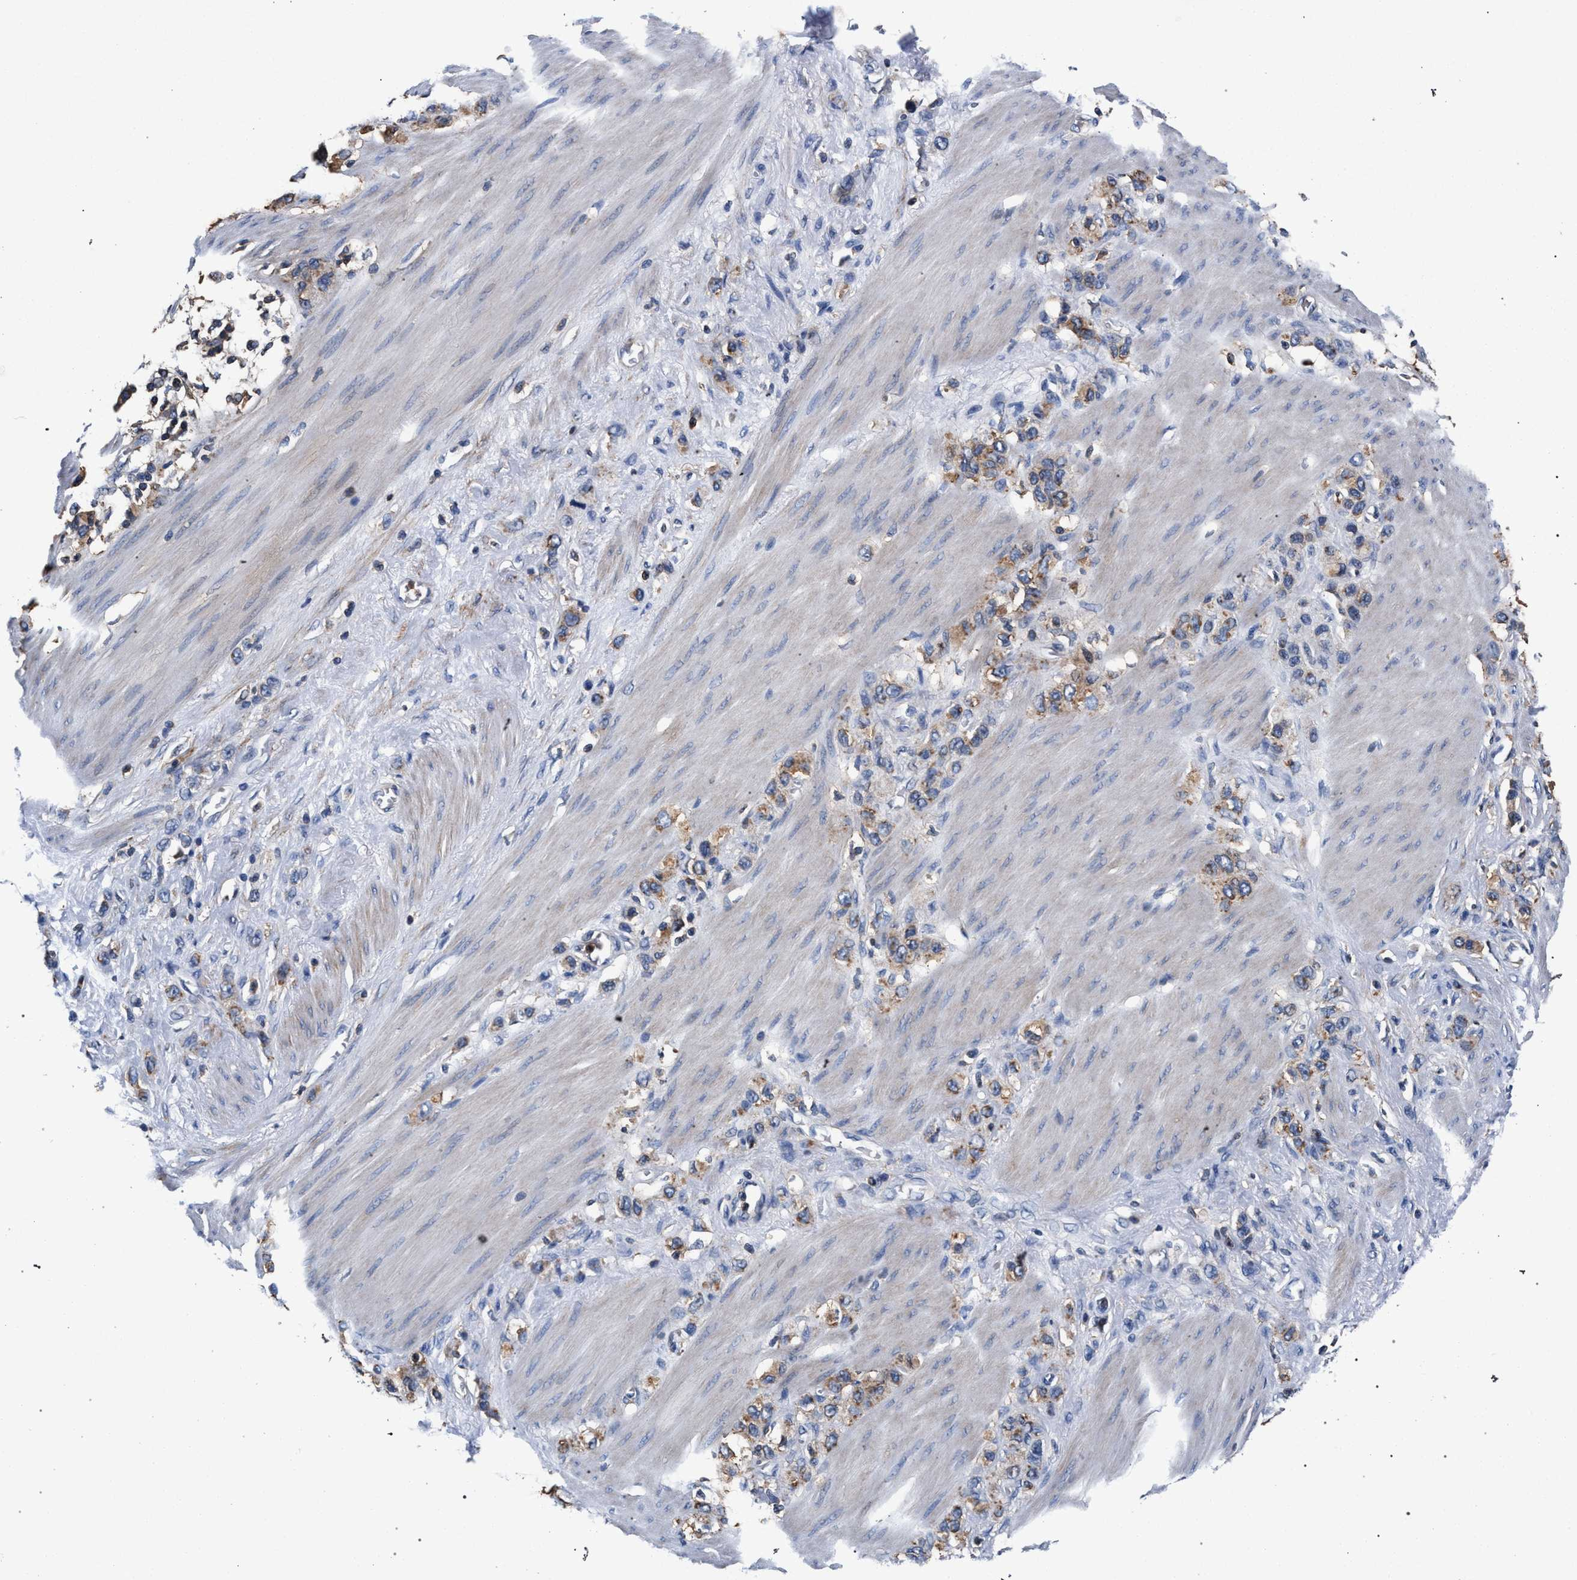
{"staining": {"intensity": "weak", "quantity": ">75%", "location": "cytoplasmic/membranous"}, "tissue": "stomach cancer", "cell_type": "Tumor cells", "image_type": "cancer", "snomed": [{"axis": "morphology", "description": "Adenocarcinoma, NOS"}, {"axis": "morphology", "description": "Adenocarcinoma, High grade"}, {"axis": "topography", "description": "Stomach, upper"}, {"axis": "topography", "description": "Stomach, lower"}], "caption": "IHC of stomach cancer displays low levels of weak cytoplasmic/membranous staining in about >75% of tumor cells.", "gene": "LASP1", "patient": {"sex": "female", "age": 65}}